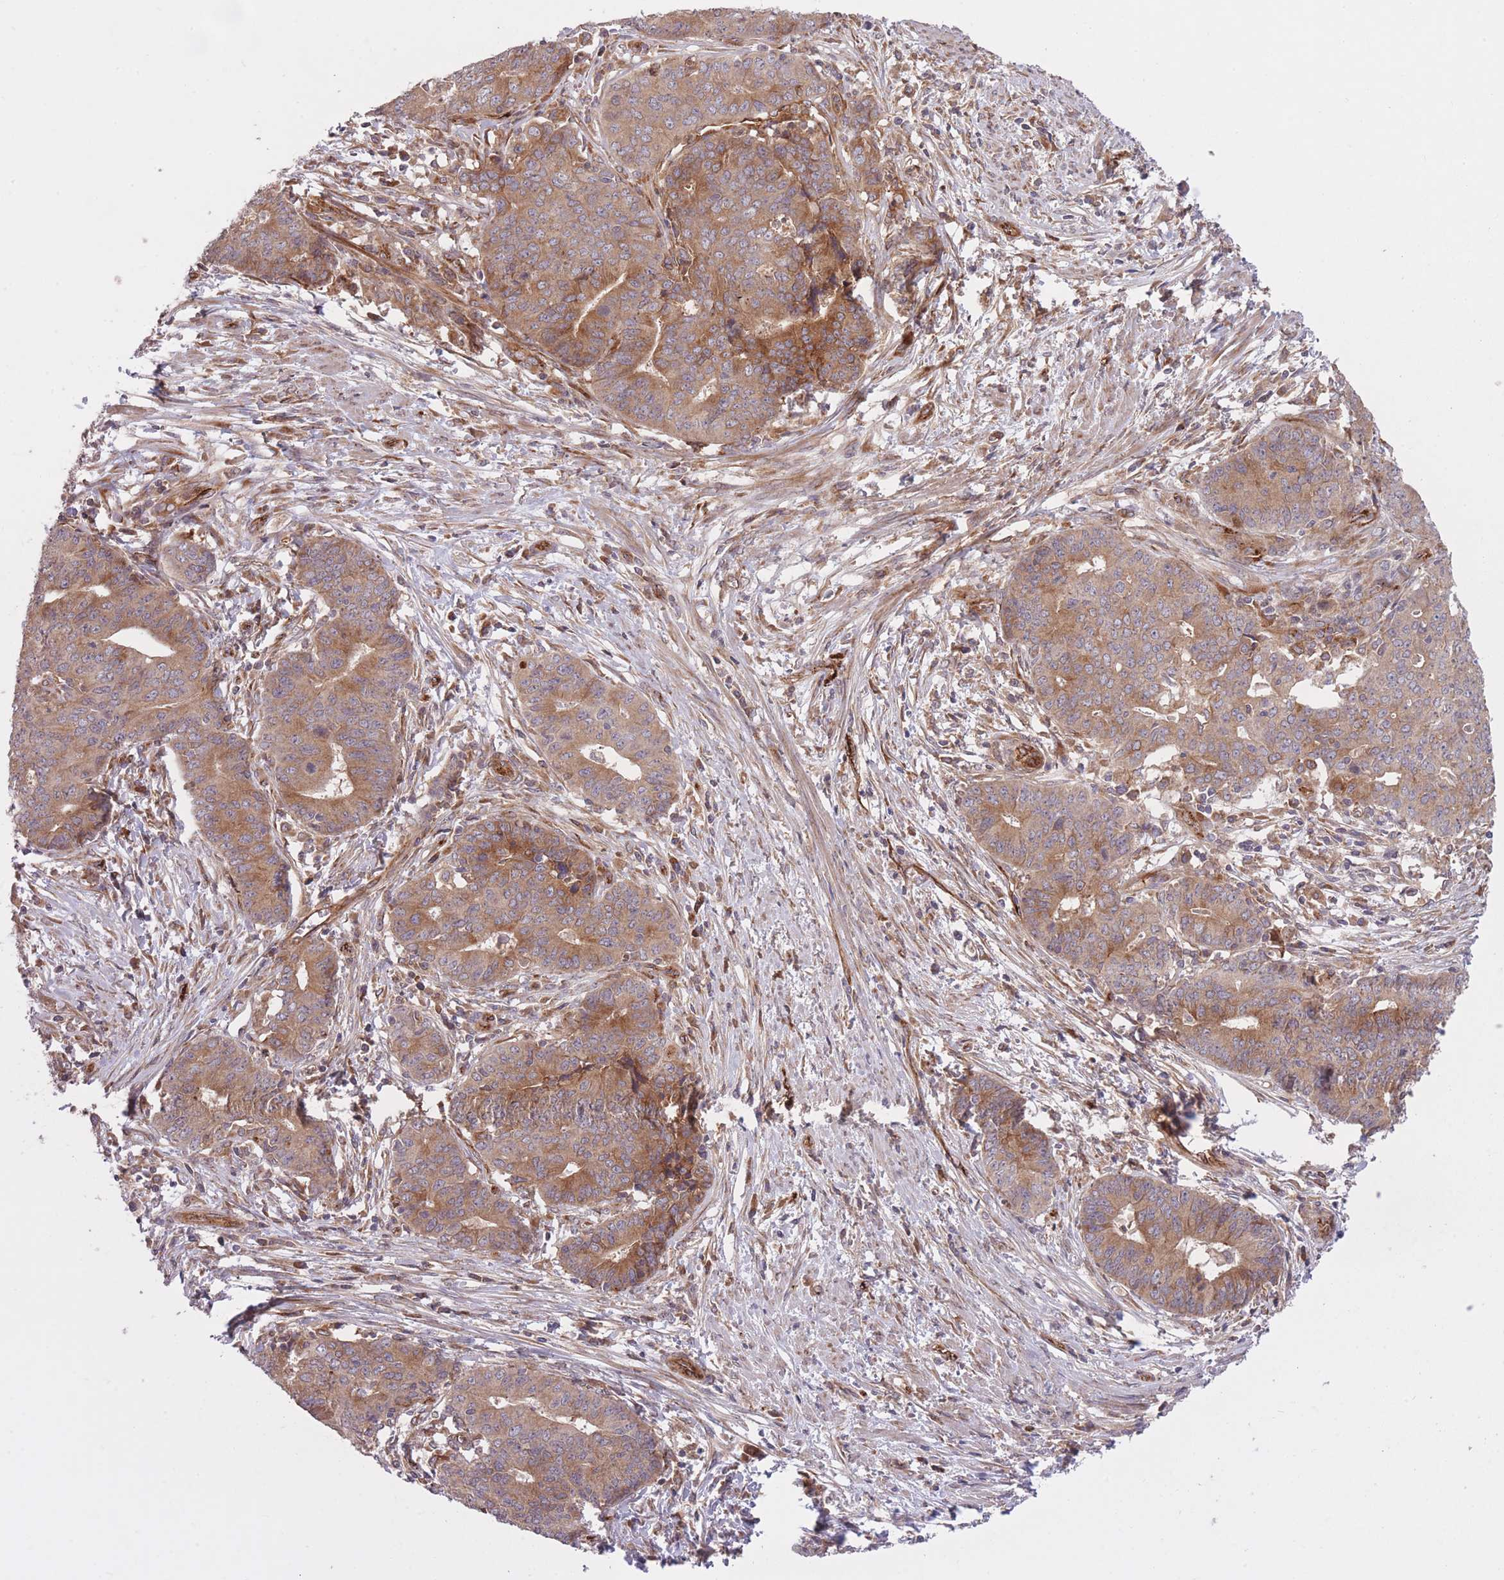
{"staining": {"intensity": "moderate", "quantity": ">75%", "location": "cytoplasmic/membranous"}, "tissue": "endometrial cancer", "cell_type": "Tumor cells", "image_type": "cancer", "snomed": [{"axis": "morphology", "description": "Adenocarcinoma, NOS"}, {"axis": "topography", "description": "Endometrium"}], "caption": "Protein expression analysis of endometrial cancer exhibits moderate cytoplasmic/membranous expression in about >75% of tumor cells.", "gene": "CISH", "patient": {"sex": "female", "age": 59}}